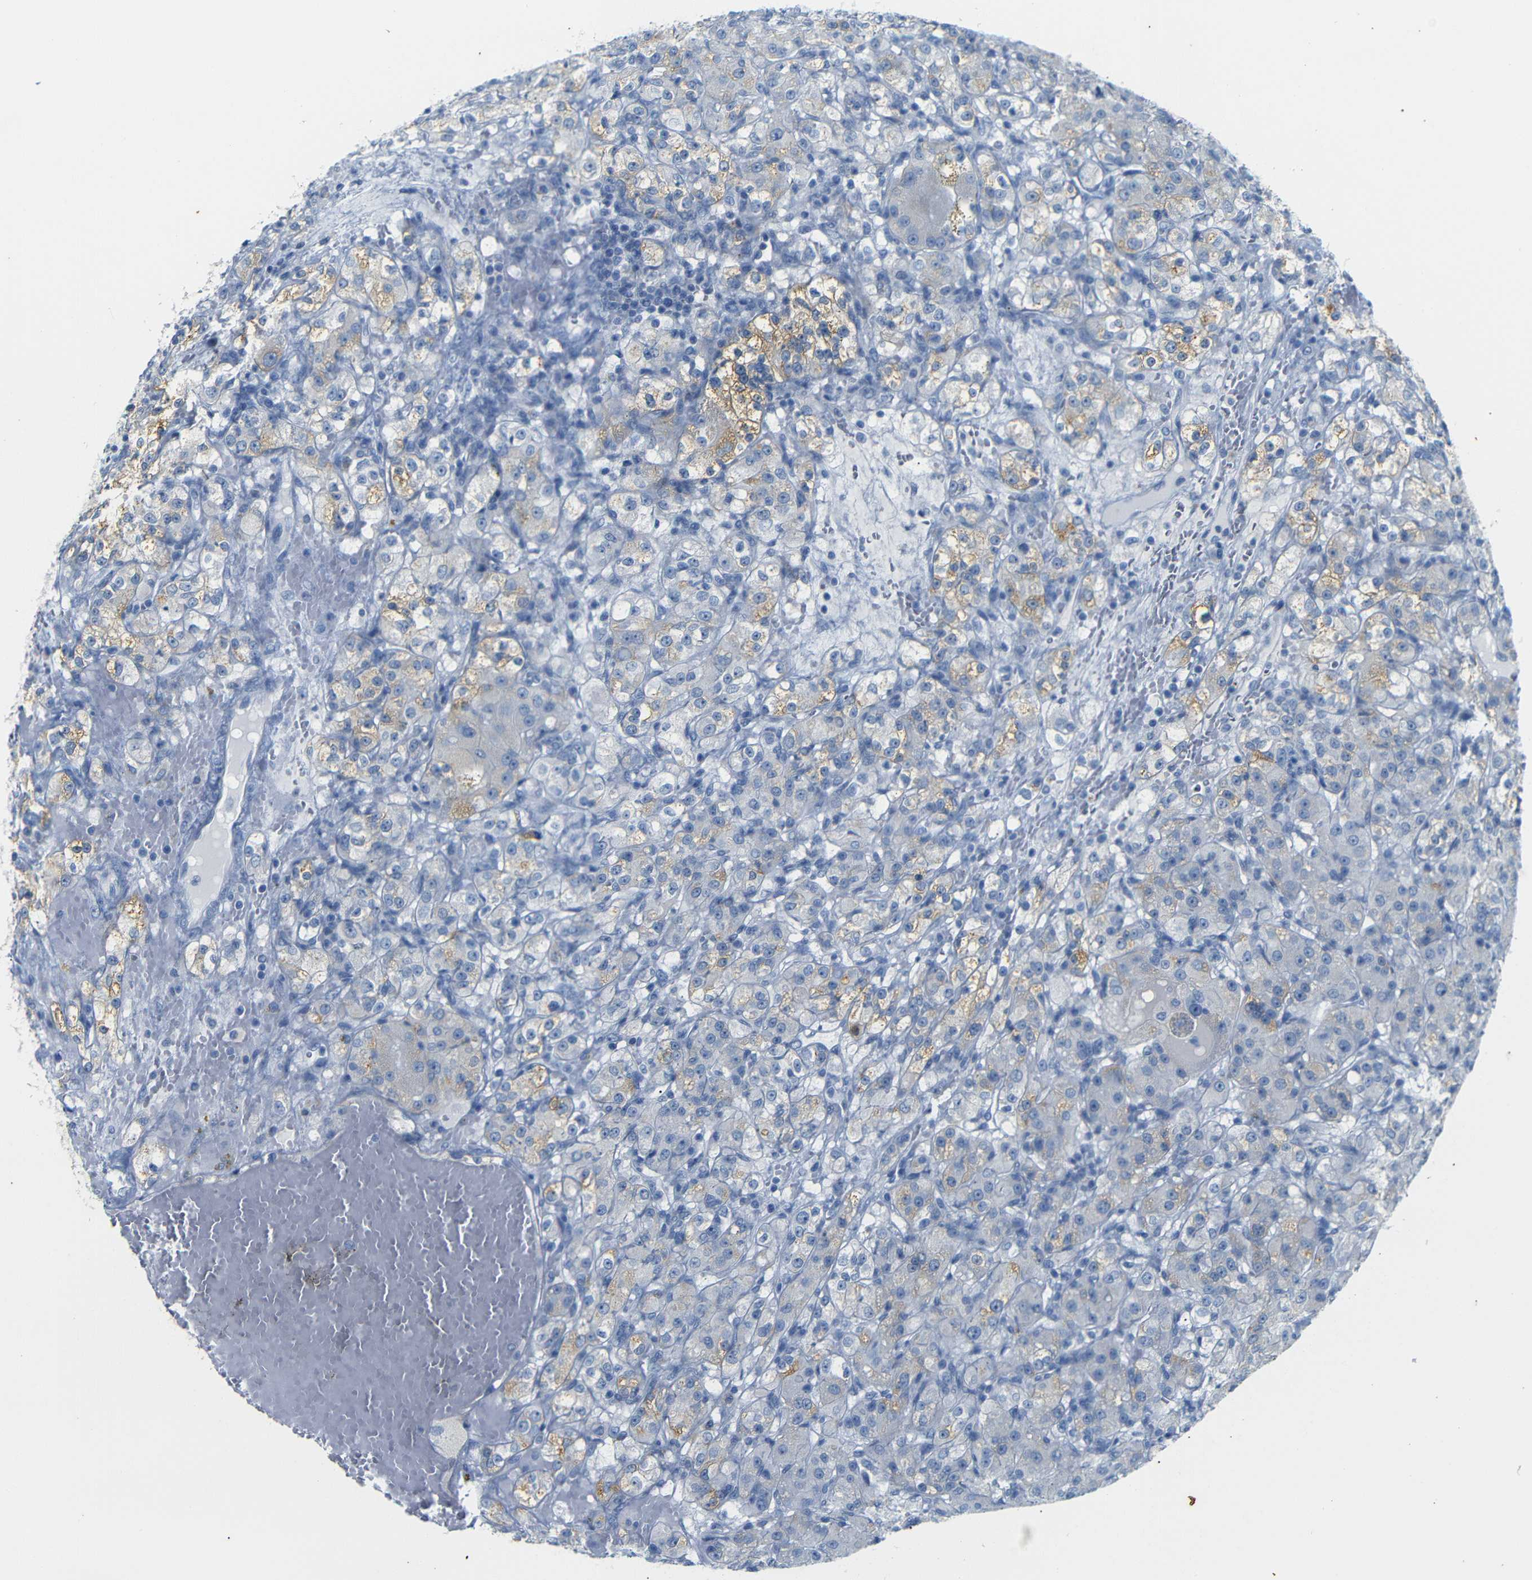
{"staining": {"intensity": "moderate", "quantity": "<25%", "location": "cytoplasmic/membranous"}, "tissue": "renal cancer", "cell_type": "Tumor cells", "image_type": "cancer", "snomed": [{"axis": "morphology", "description": "Normal tissue, NOS"}, {"axis": "morphology", "description": "Adenocarcinoma, NOS"}, {"axis": "topography", "description": "Kidney"}], "caption": "Human renal adenocarcinoma stained with a brown dye exhibits moderate cytoplasmic/membranous positive positivity in approximately <25% of tumor cells.", "gene": "FCRL1", "patient": {"sex": "male", "age": 61}}